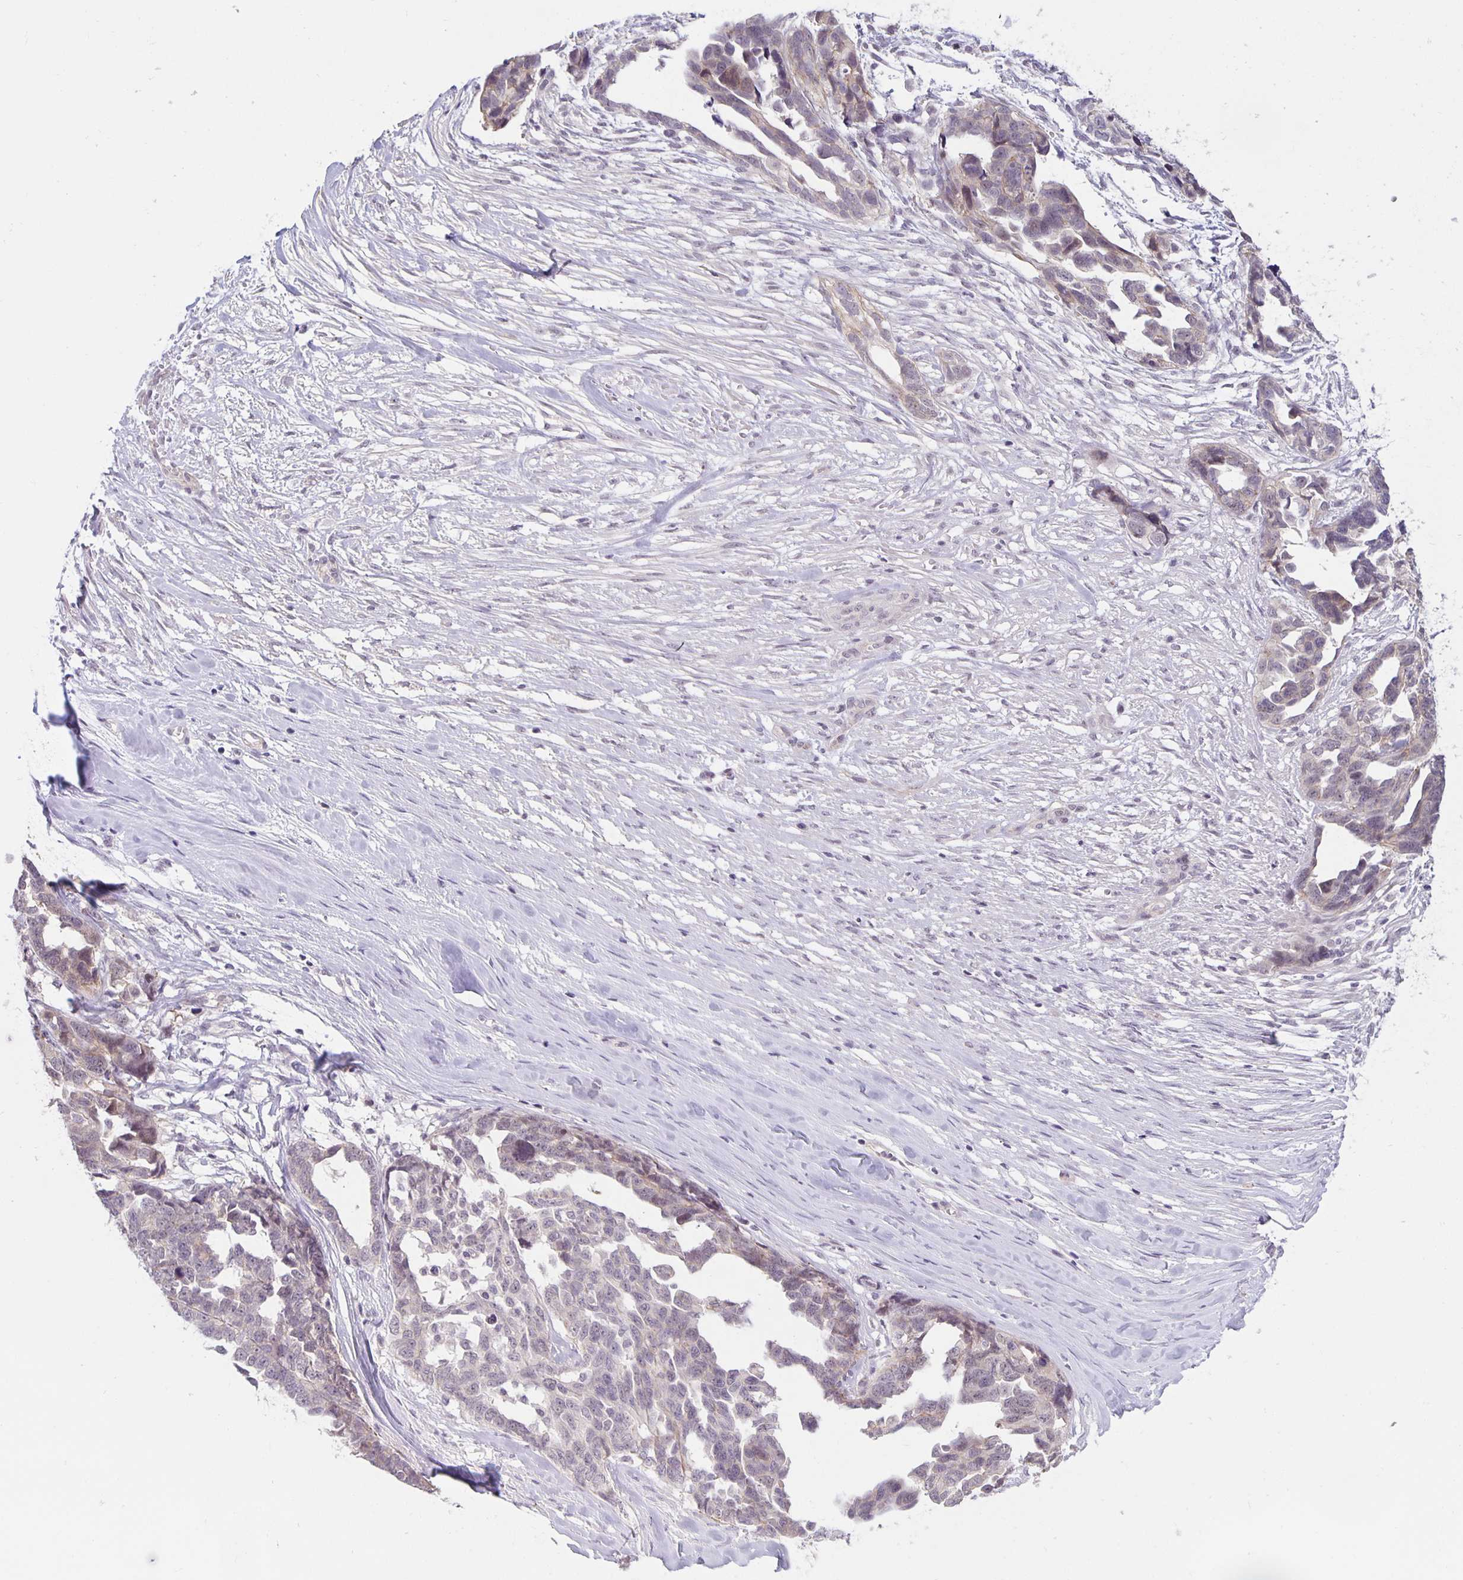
{"staining": {"intensity": "negative", "quantity": "none", "location": "none"}, "tissue": "ovarian cancer", "cell_type": "Tumor cells", "image_type": "cancer", "snomed": [{"axis": "morphology", "description": "Cystadenocarcinoma, serous, NOS"}, {"axis": "topography", "description": "Ovary"}], "caption": "The IHC image has no significant staining in tumor cells of ovarian serous cystadenocarcinoma tissue.", "gene": "ARVCF", "patient": {"sex": "female", "age": 69}}